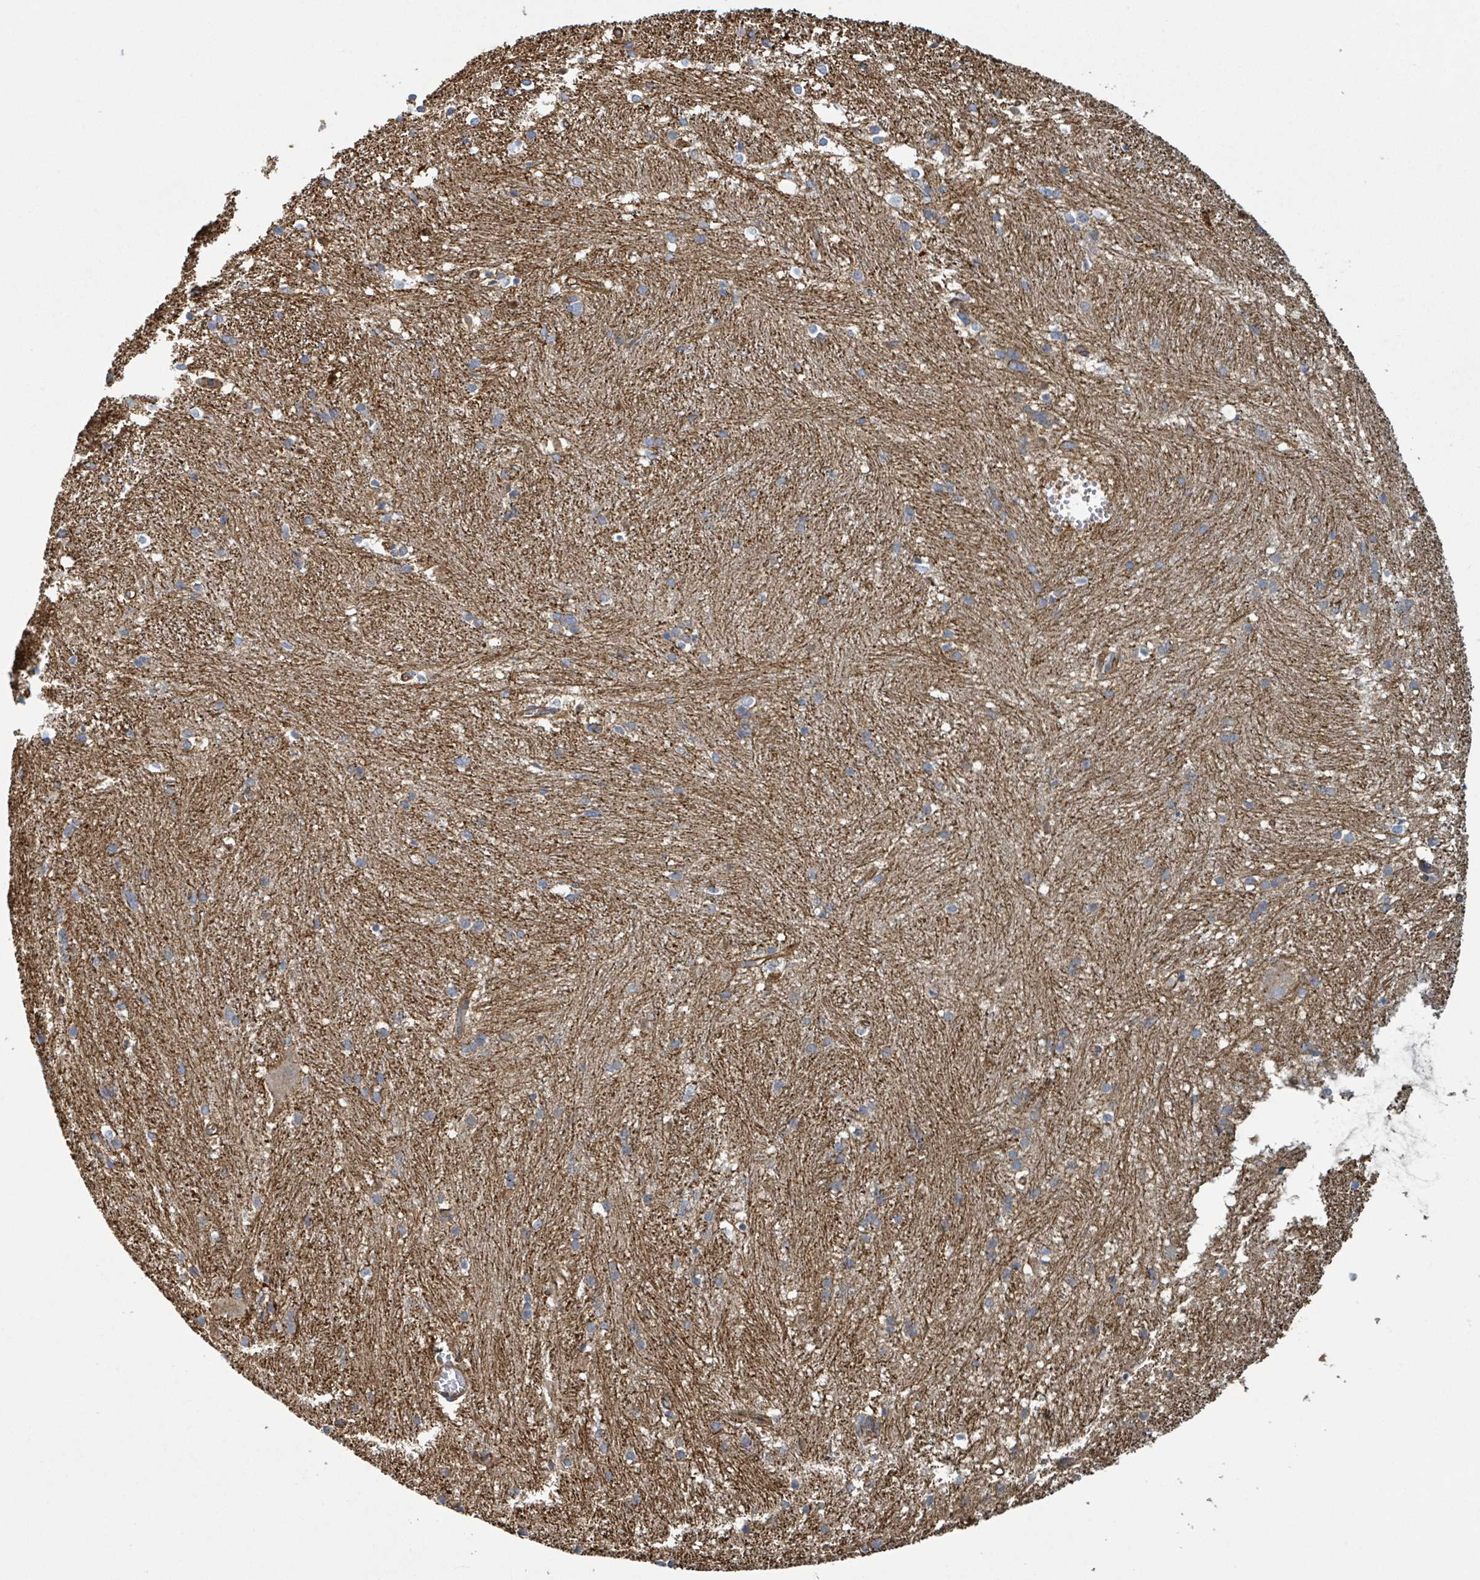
{"staining": {"intensity": "negative", "quantity": "none", "location": "none"}, "tissue": "caudate", "cell_type": "Glial cells", "image_type": "normal", "snomed": [{"axis": "morphology", "description": "Normal tissue, NOS"}, {"axis": "topography", "description": "Lateral ventricle wall"}], "caption": "The image displays no staining of glial cells in unremarkable caudate.", "gene": "LDOC1", "patient": {"sex": "male", "age": 37}}